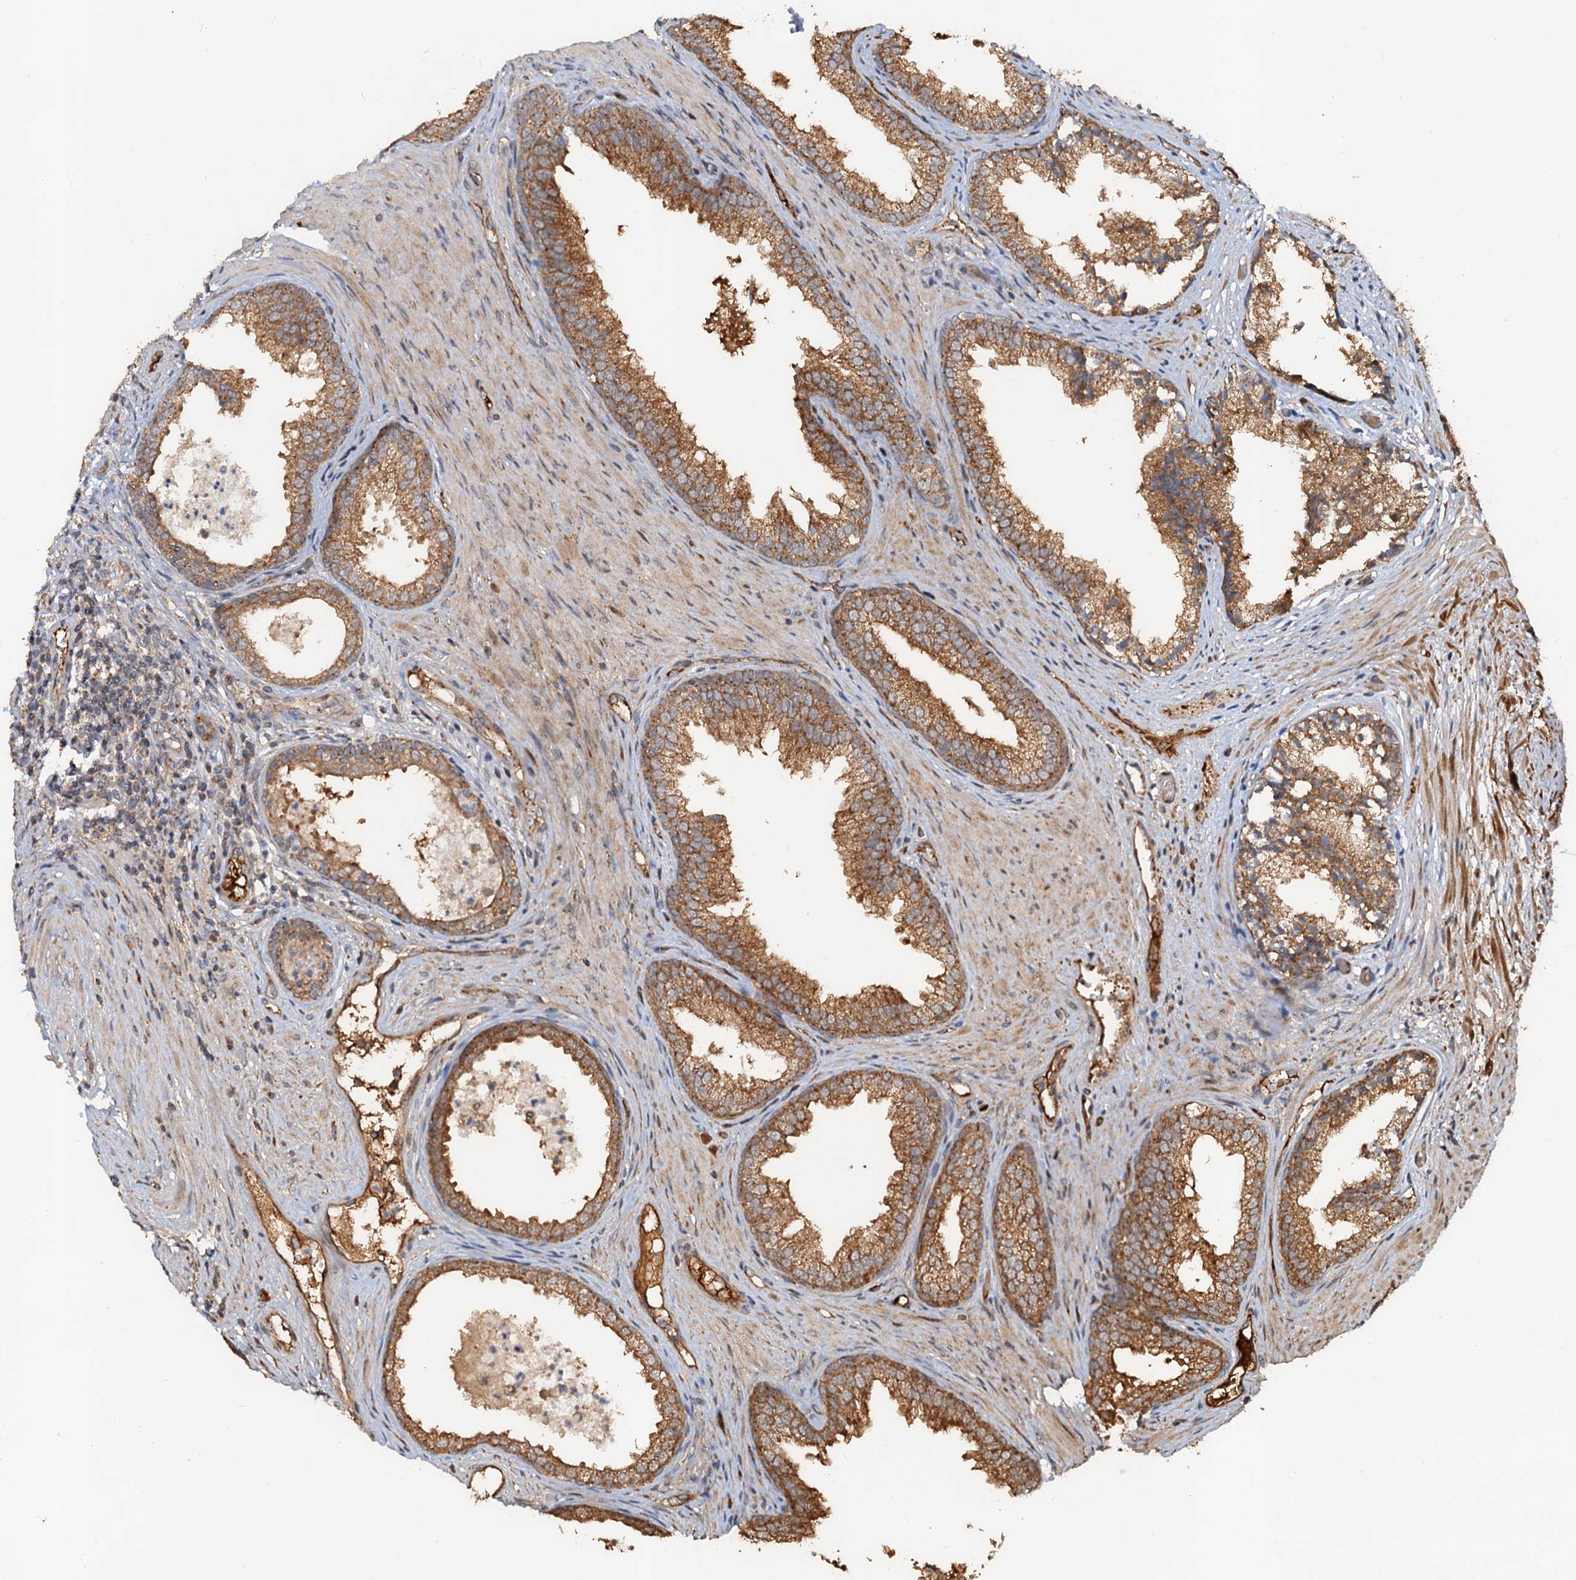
{"staining": {"intensity": "moderate", "quantity": ">75%", "location": "cytoplasmic/membranous"}, "tissue": "prostate", "cell_type": "Glandular cells", "image_type": "normal", "snomed": [{"axis": "morphology", "description": "Normal tissue, NOS"}, {"axis": "topography", "description": "Prostate"}], "caption": "Prostate stained with DAB immunohistochemistry reveals medium levels of moderate cytoplasmic/membranous positivity in about >75% of glandular cells. The staining was performed using DAB (3,3'-diaminobenzidine) to visualize the protein expression in brown, while the nuclei were stained in blue with hematoxylin (Magnification: 20x).", "gene": "DEXI", "patient": {"sex": "male", "age": 76}}